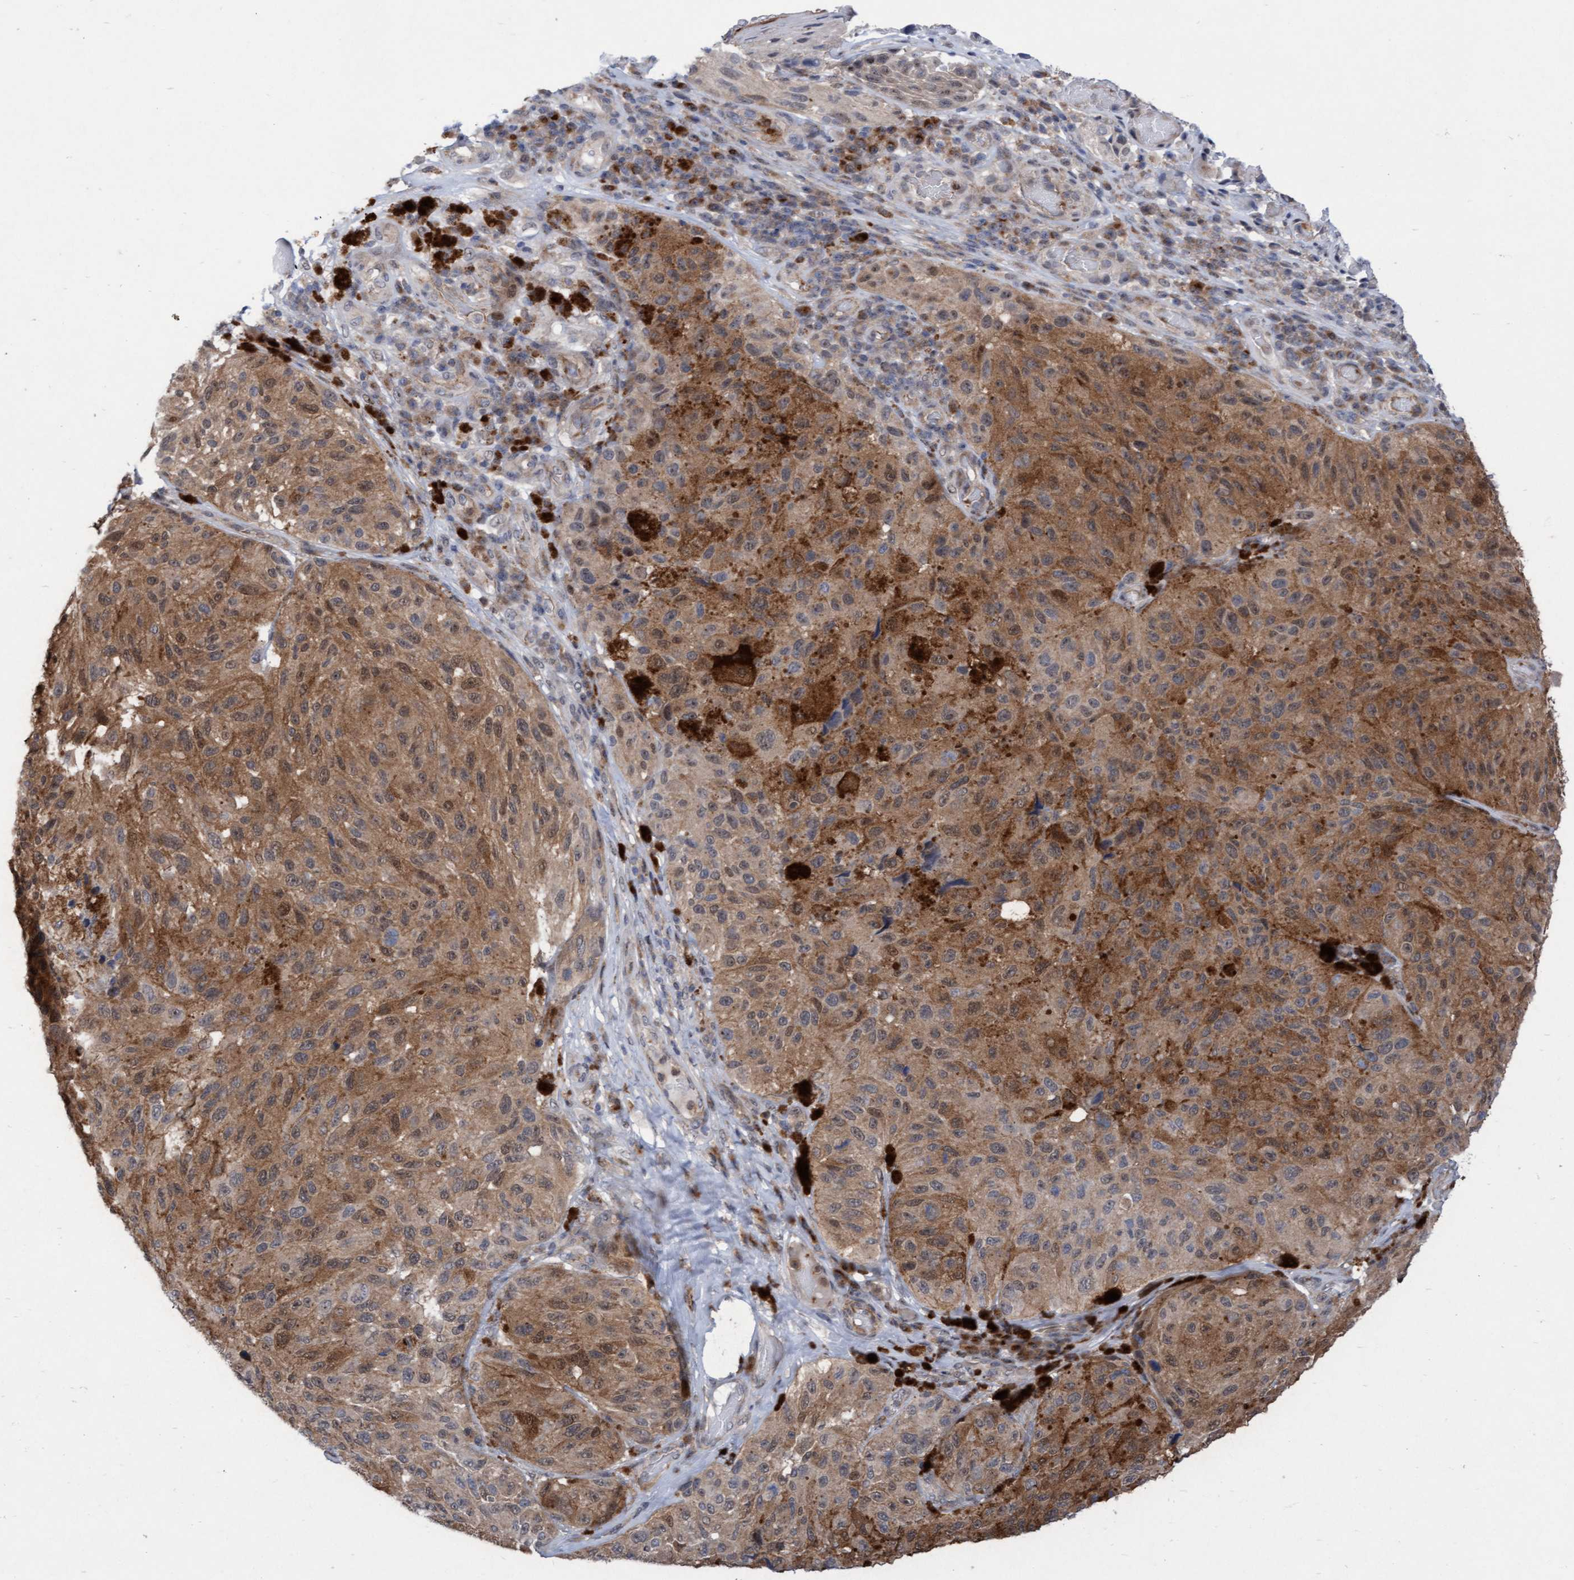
{"staining": {"intensity": "moderate", "quantity": ">75%", "location": "cytoplasmic/membranous,nuclear"}, "tissue": "melanoma", "cell_type": "Tumor cells", "image_type": "cancer", "snomed": [{"axis": "morphology", "description": "Malignant melanoma, NOS"}, {"axis": "topography", "description": "Skin"}], "caption": "The histopathology image shows immunohistochemical staining of malignant melanoma. There is moderate cytoplasmic/membranous and nuclear positivity is appreciated in approximately >75% of tumor cells.", "gene": "RAP1GAP2", "patient": {"sex": "female", "age": 73}}